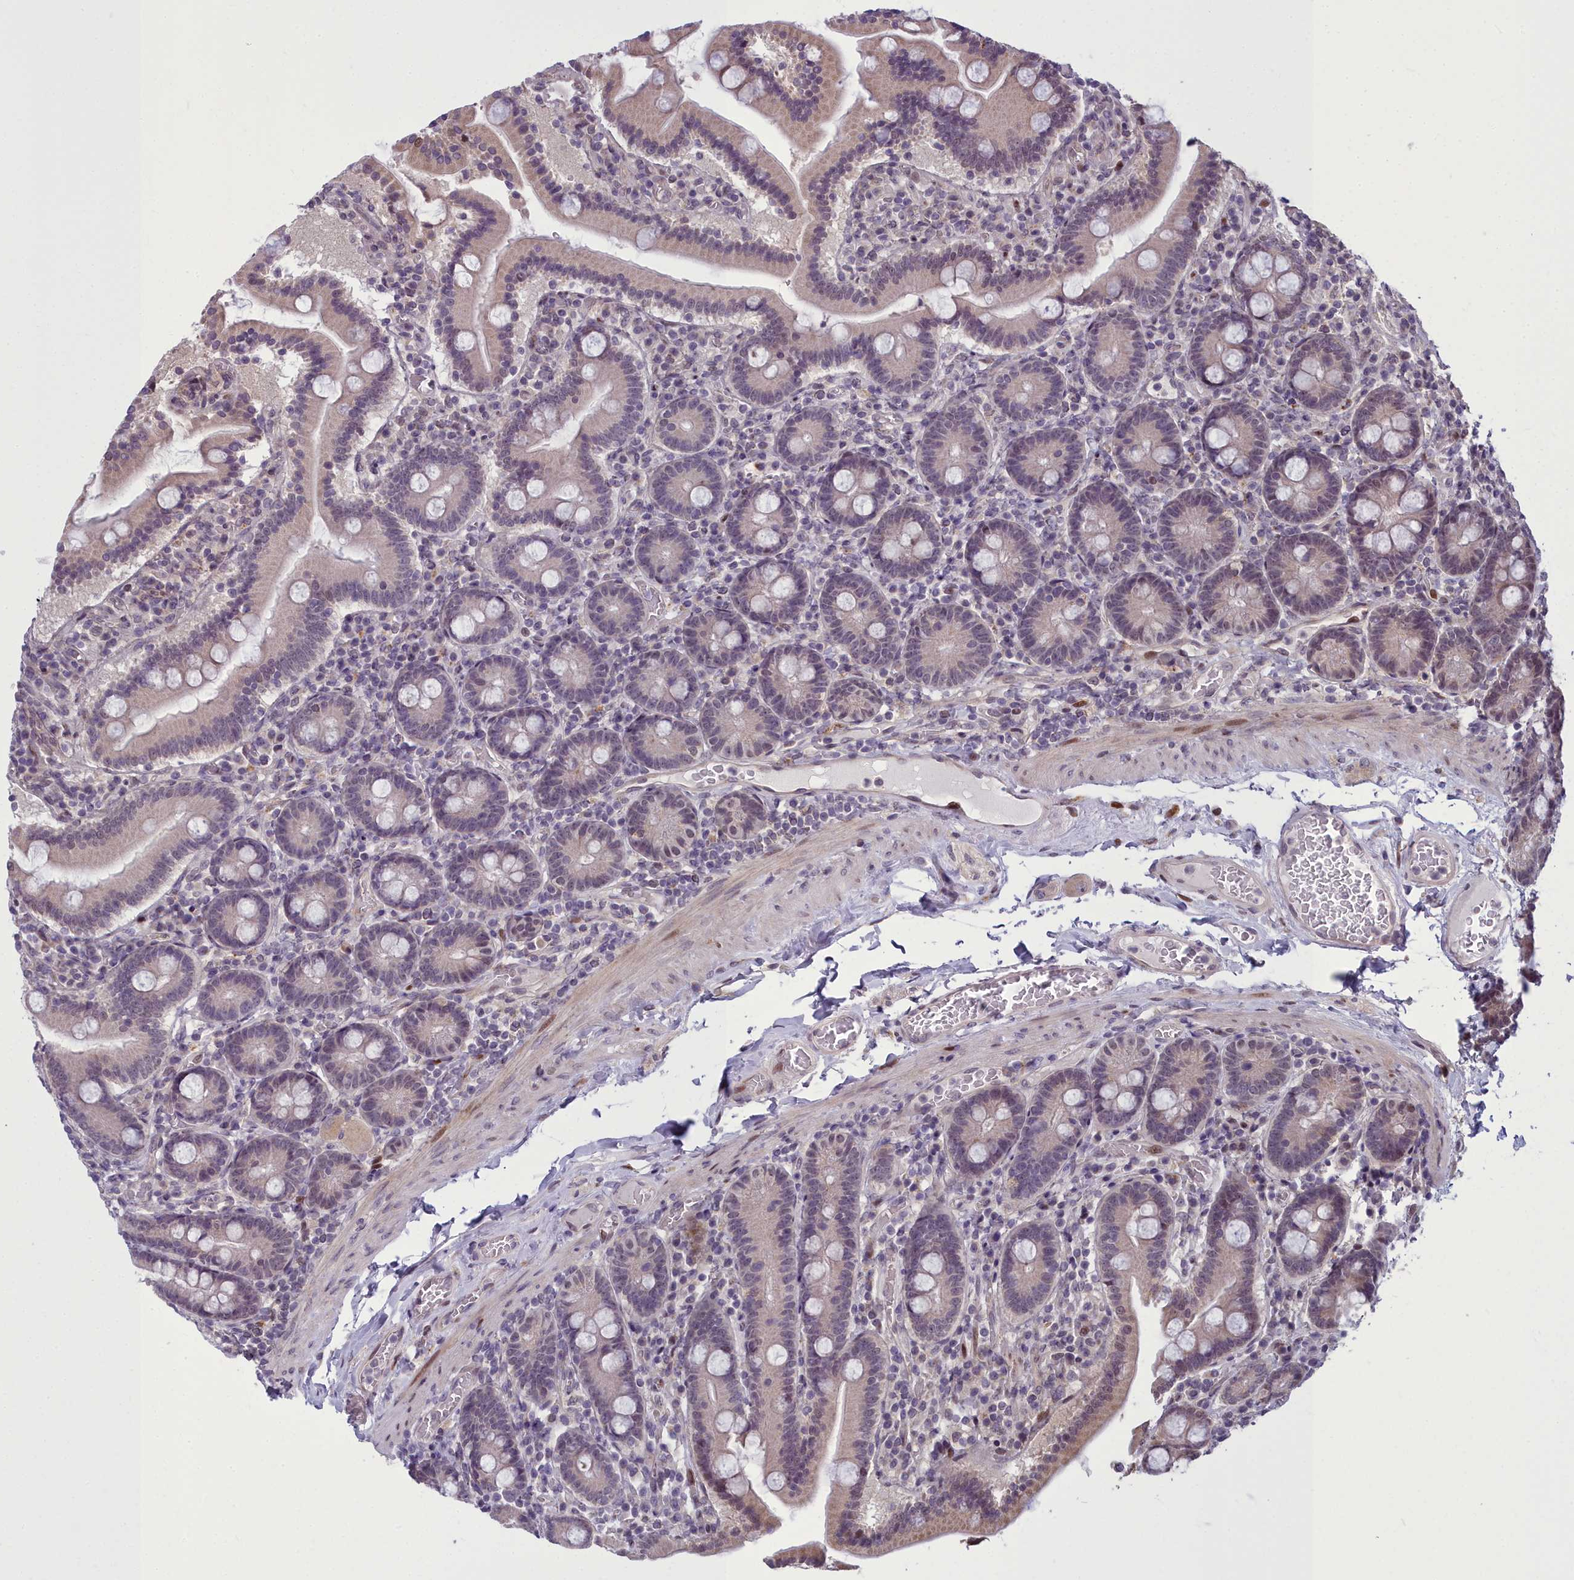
{"staining": {"intensity": "moderate", "quantity": "25%-75%", "location": "cytoplasmic/membranous,nuclear"}, "tissue": "duodenum", "cell_type": "Glandular cells", "image_type": "normal", "snomed": [{"axis": "morphology", "description": "Normal tissue, NOS"}, {"axis": "topography", "description": "Duodenum"}], "caption": "Duodenum stained for a protein displays moderate cytoplasmic/membranous,nuclear positivity in glandular cells. The staining is performed using DAB brown chromogen to label protein expression. The nuclei are counter-stained blue using hematoxylin.", "gene": "AP1M1", "patient": {"sex": "male", "age": 55}}